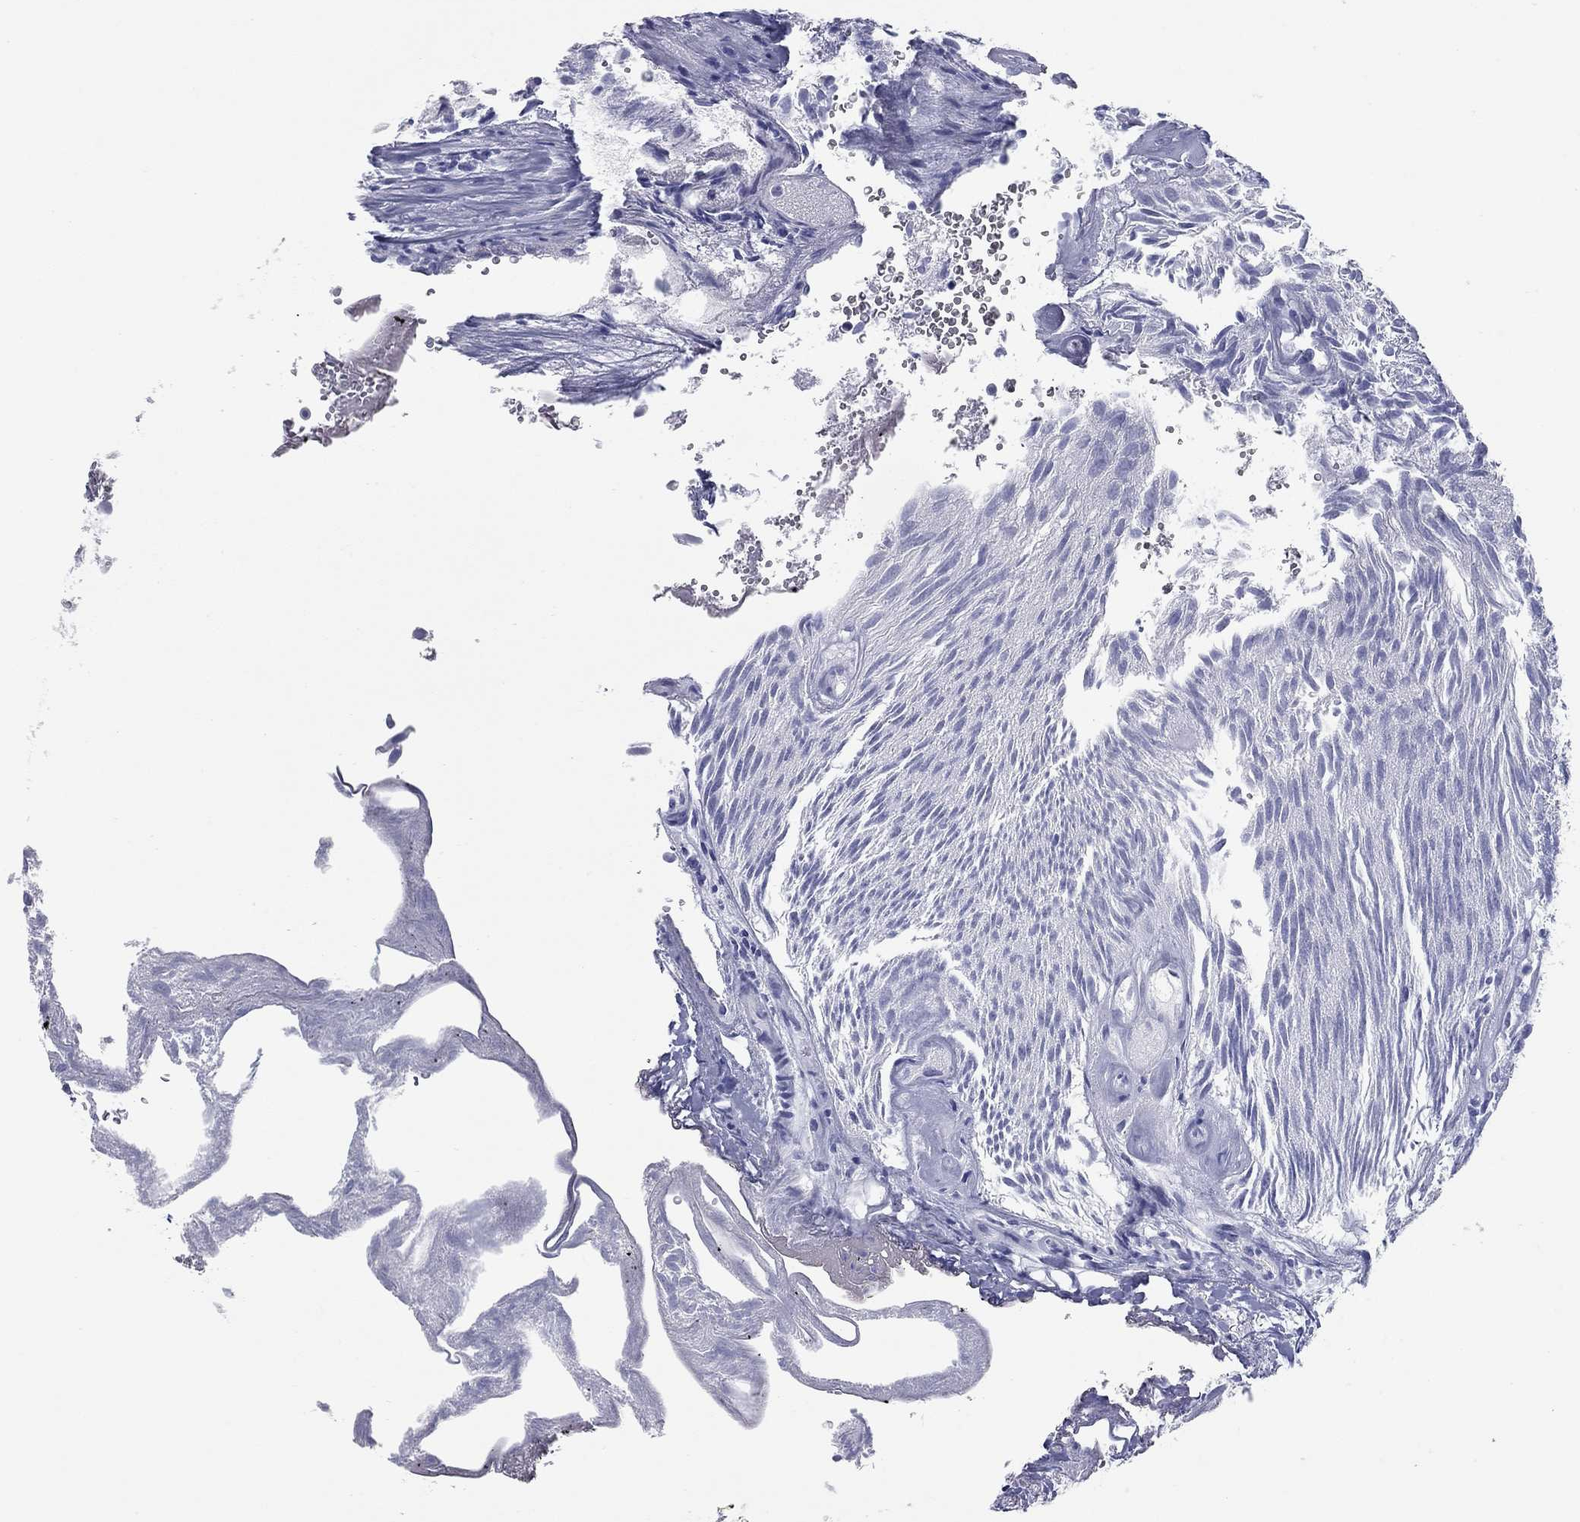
{"staining": {"intensity": "negative", "quantity": "none", "location": "none"}, "tissue": "urothelial cancer", "cell_type": "Tumor cells", "image_type": "cancer", "snomed": [{"axis": "morphology", "description": "Urothelial carcinoma, Low grade"}, {"axis": "topography", "description": "Urinary bladder"}], "caption": "DAB (3,3'-diaminobenzidine) immunohistochemical staining of human low-grade urothelial carcinoma demonstrates no significant positivity in tumor cells.", "gene": "KIRREL2", "patient": {"sex": "female", "age": 87}}